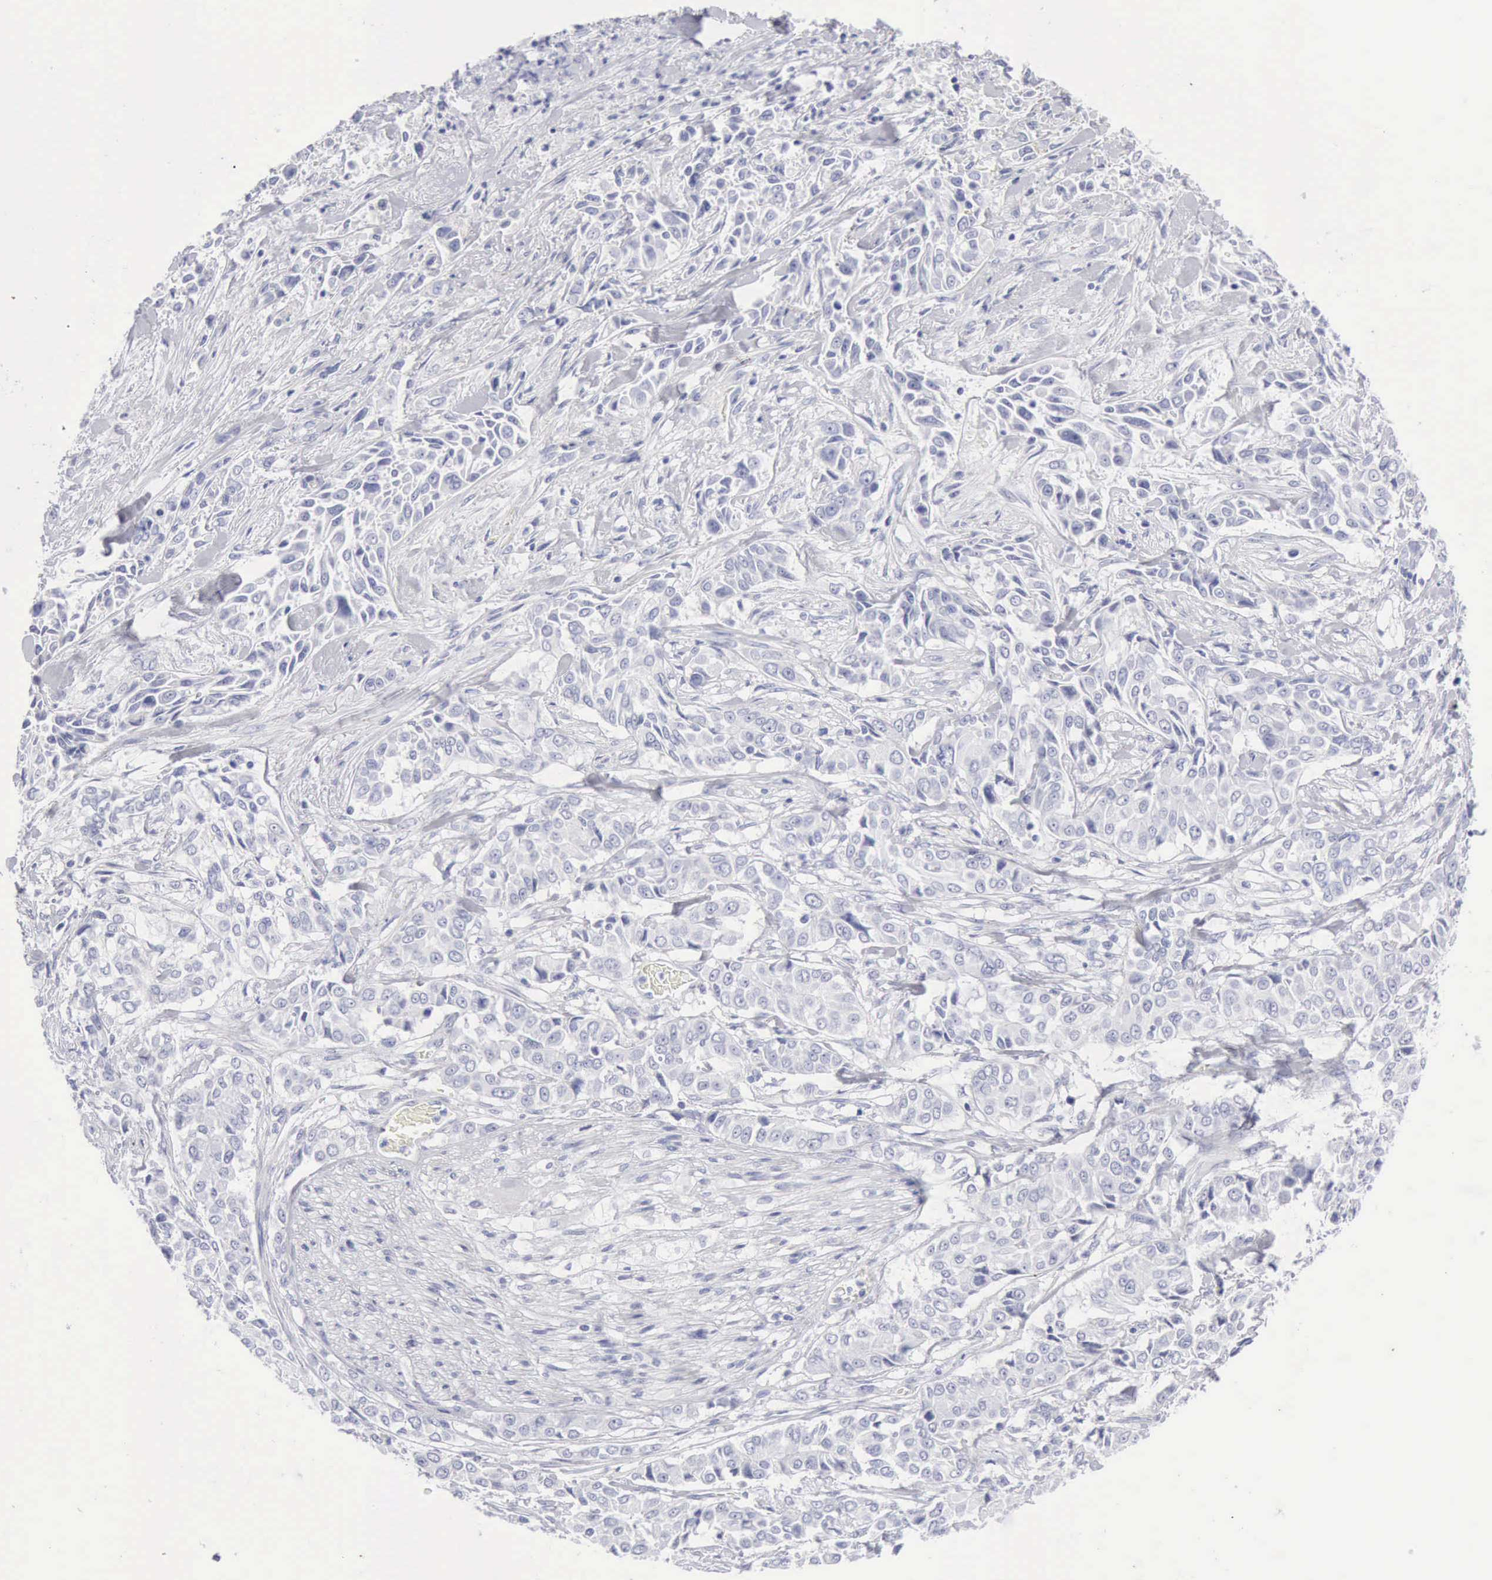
{"staining": {"intensity": "negative", "quantity": "none", "location": "none"}, "tissue": "pancreatic cancer", "cell_type": "Tumor cells", "image_type": "cancer", "snomed": [{"axis": "morphology", "description": "Adenocarcinoma, NOS"}, {"axis": "topography", "description": "Pancreas"}], "caption": "Tumor cells are negative for brown protein staining in pancreatic adenocarcinoma.", "gene": "KRT10", "patient": {"sex": "female", "age": 52}}